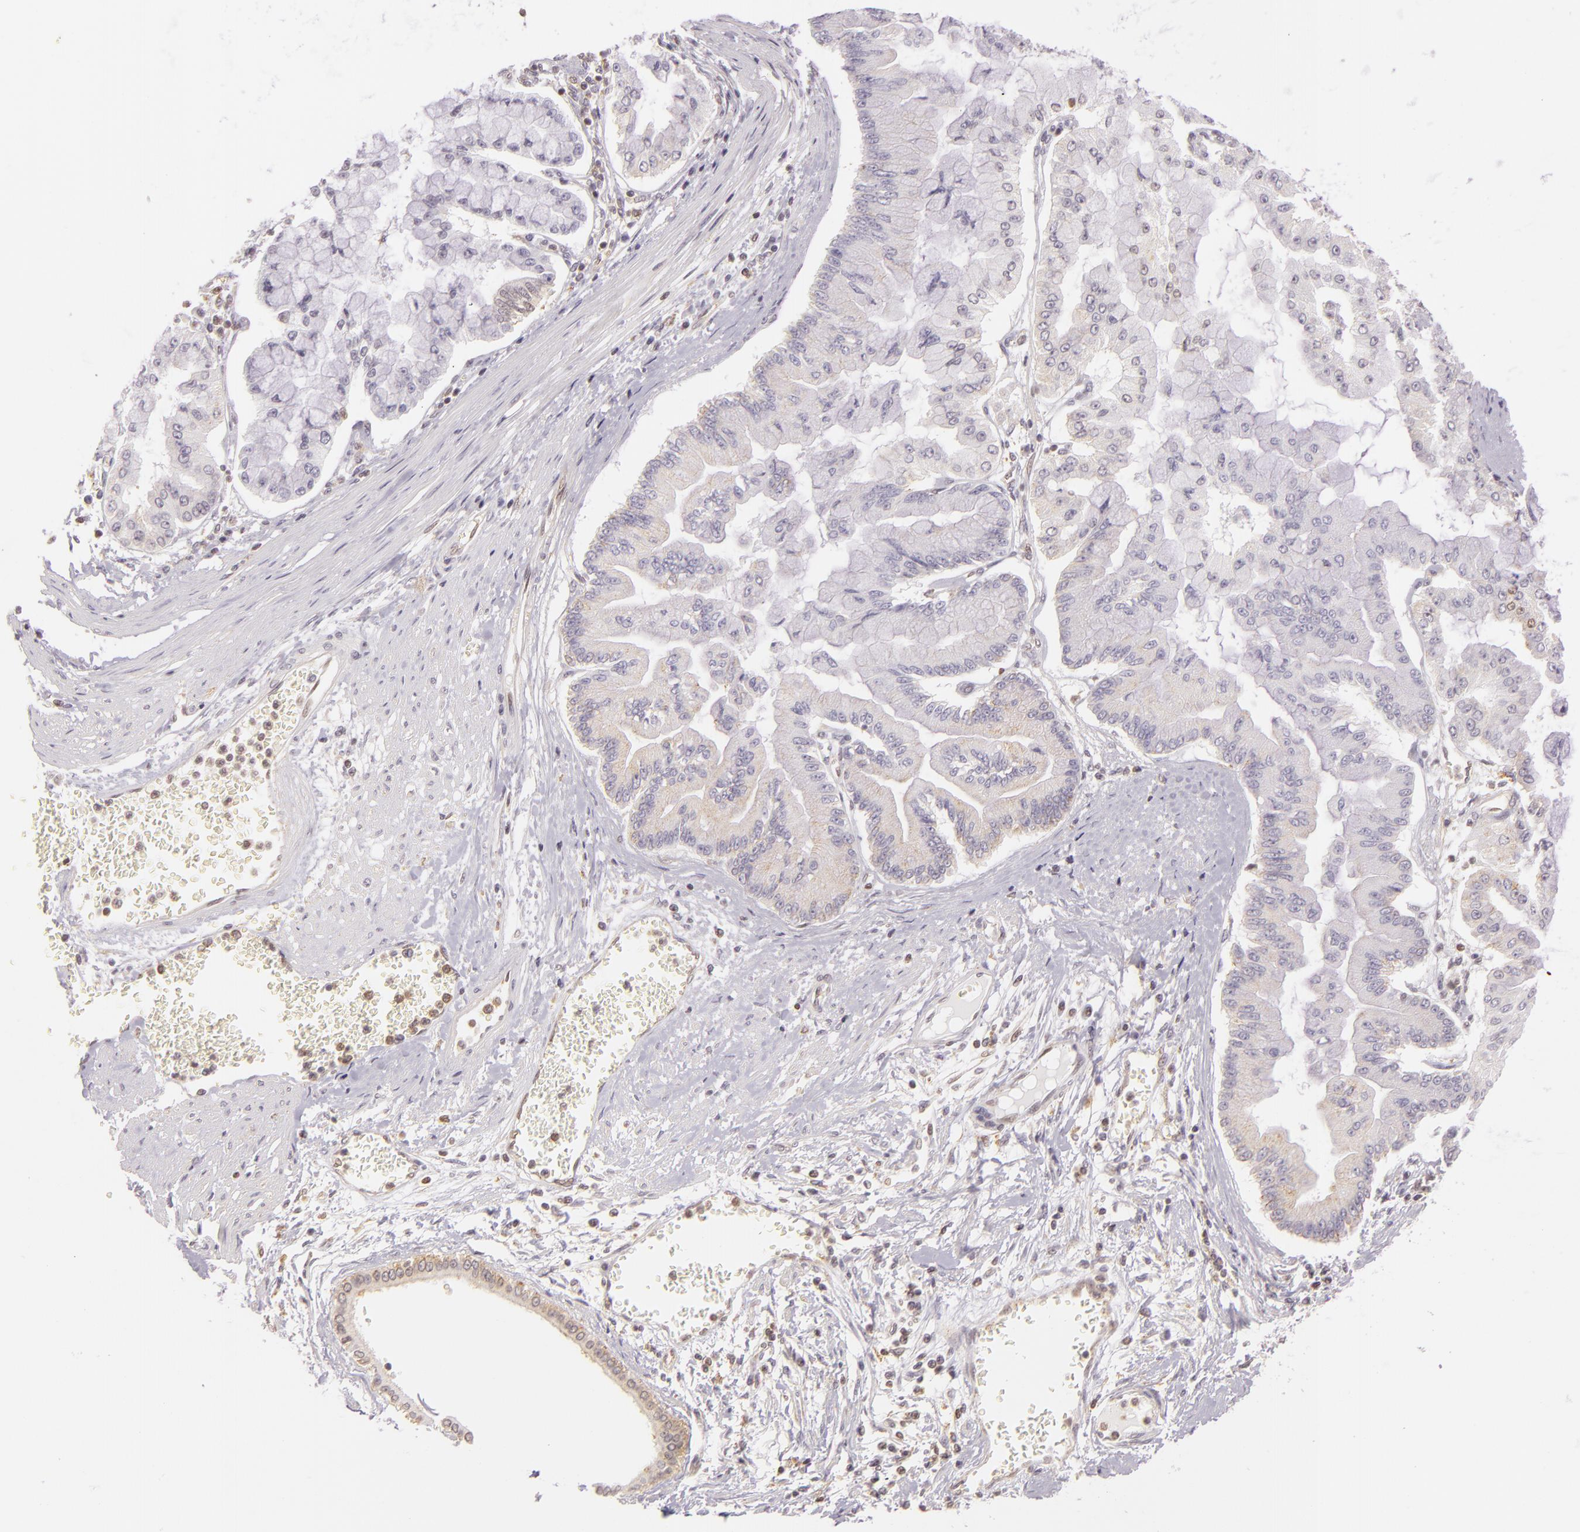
{"staining": {"intensity": "weak", "quantity": "25%-75%", "location": "cytoplasmic/membranous"}, "tissue": "liver cancer", "cell_type": "Tumor cells", "image_type": "cancer", "snomed": [{"axis": "morphology", "description": "Cholangiocarcinoma"}, {"axis": "topography", "description": "Liver"}], "caption": "Cholangiocarcinoma (liver) stained with a brown dye reveals weak cytoplasmic/membranous positive positivity in approximately 25%-75% of tumor cells.", "gene": "IMPDH1", "patient": {"sex": "female", "age": 79}}